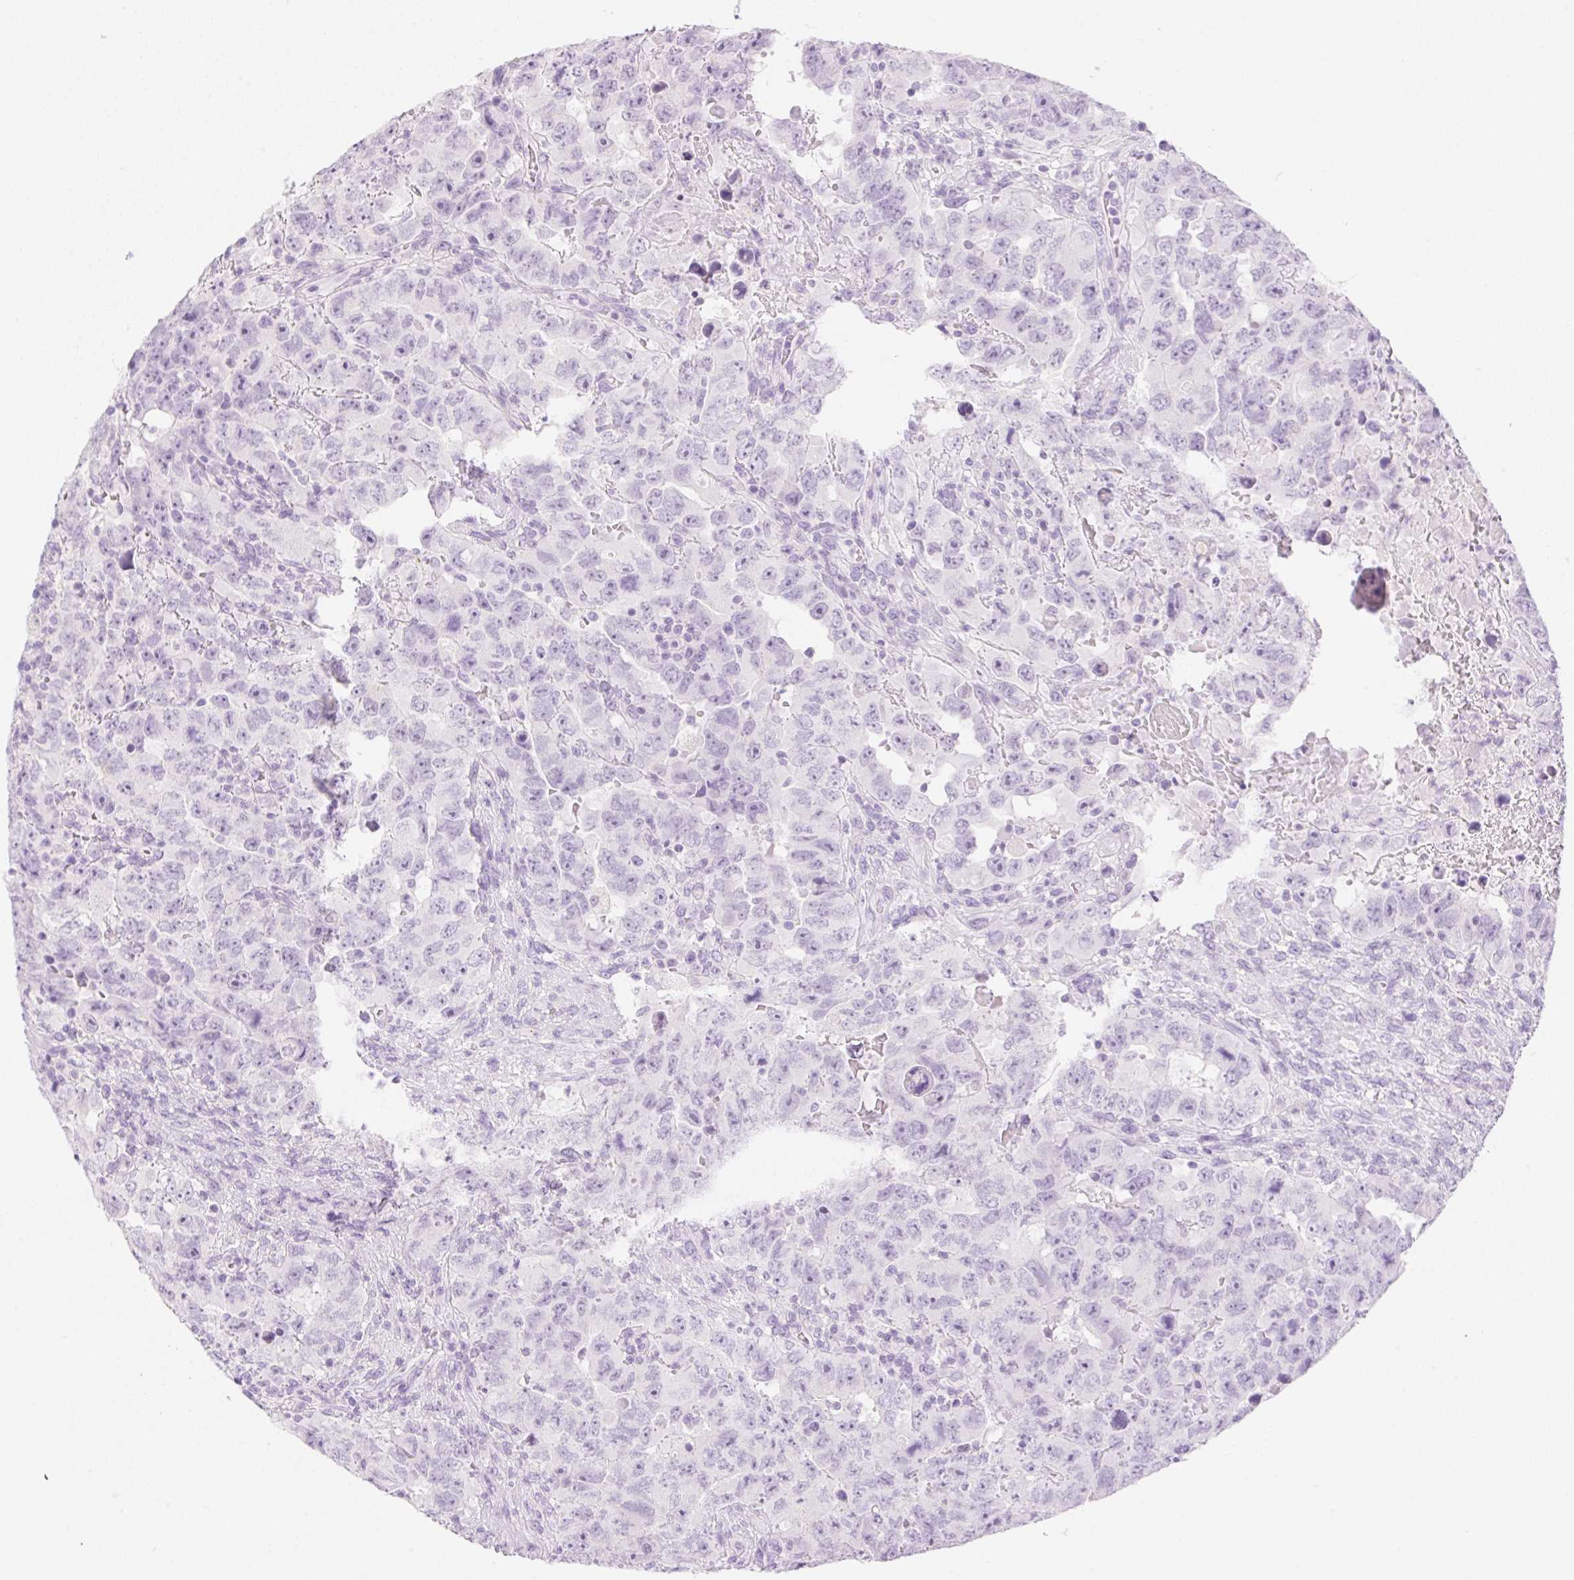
{"staining": {"intensity": "negative", "quantity": "none", "location": "none"}, "tissue": "testis cancer", "cell_type": "Tumor cells", "image_type": "cancer", "snomed": [{"axis": "morphology", "description": "Carcinoma, Embryonal, NOS"}, {"axis": "topography", "description": "Testis"}], "caption": "Image shows no significant protein positivity in tumor cells of testis cancer (embryonal carcinoma). (DAB immunohistochemistry visualized using brightfield microscopy, high magnification).", "gene": "SP140L", "patient": {"sex": "male", "age": 24}}